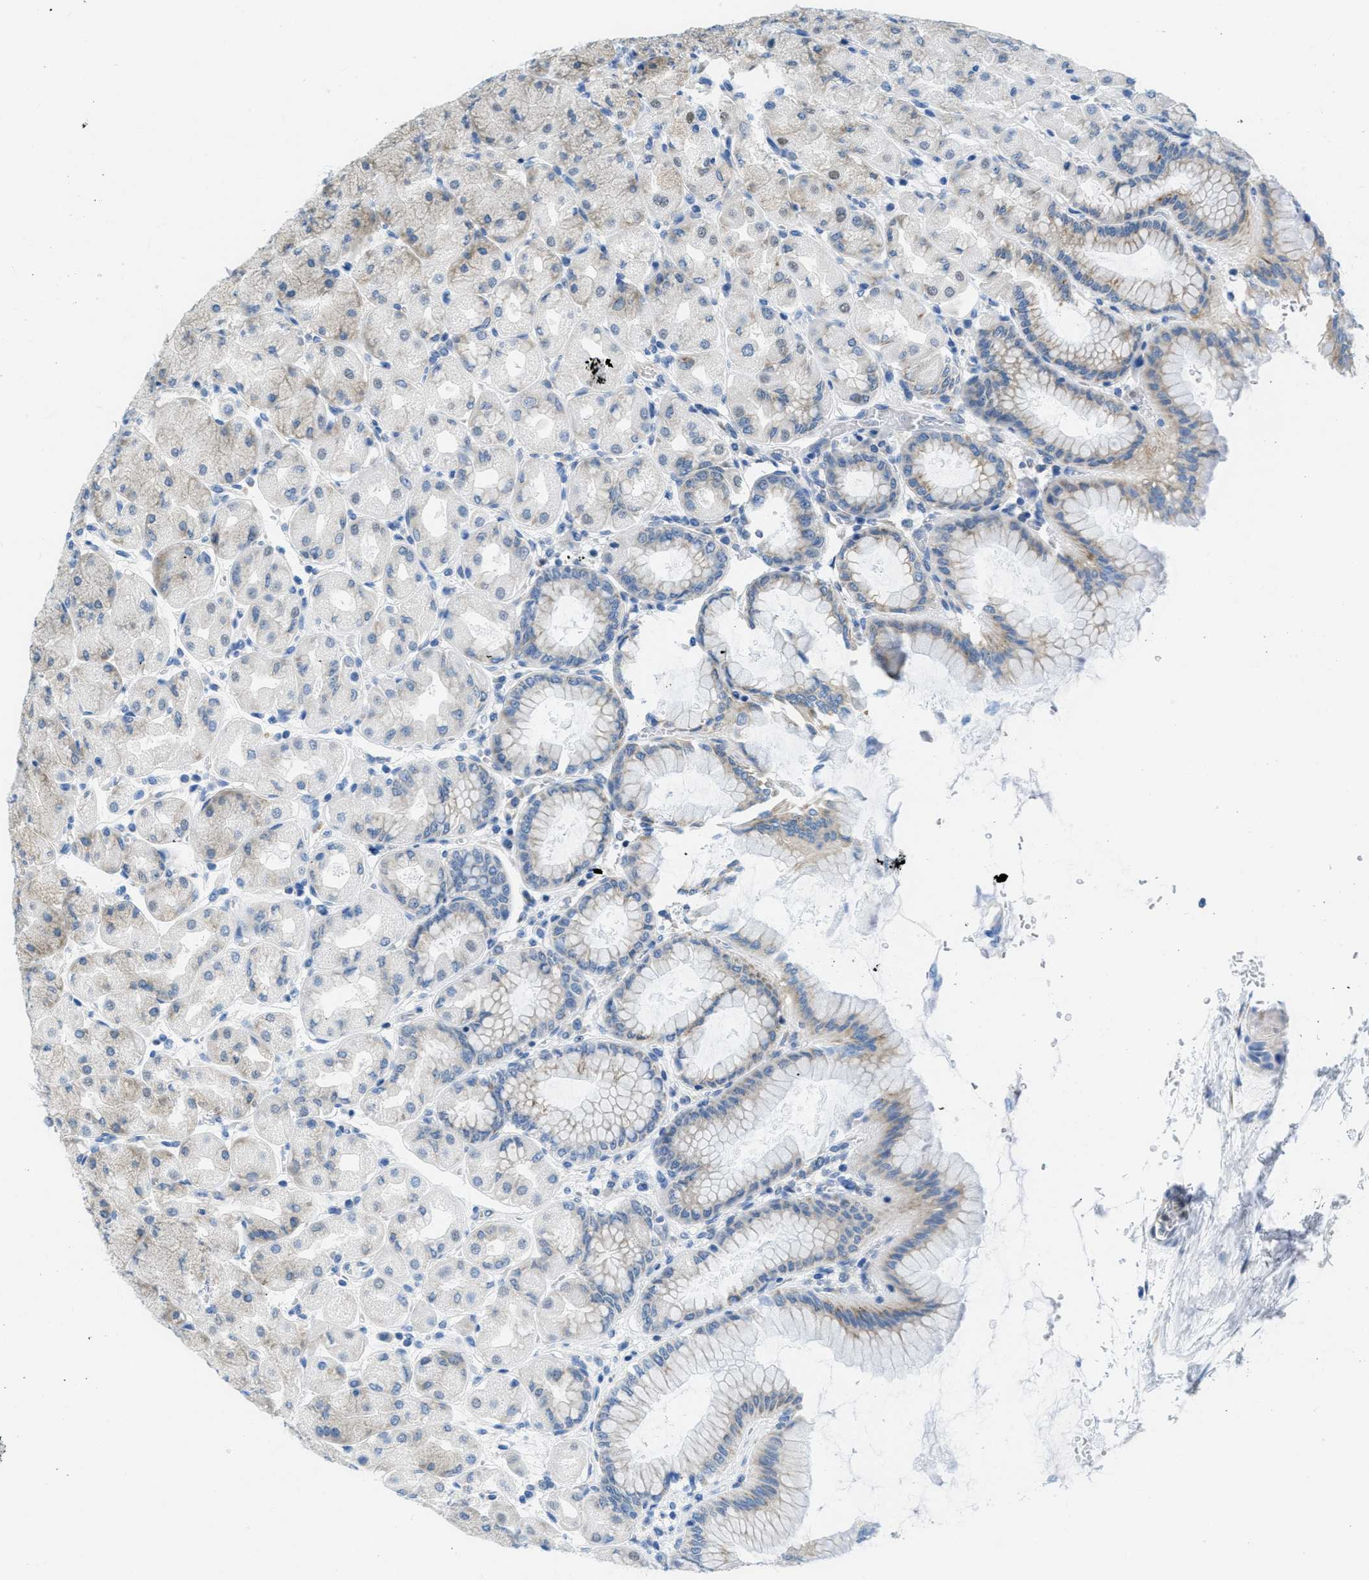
{"staining": {"intensity": "weak", "quantity": "25%-75%", "location": "cytoplasmic/membranous"}, "tissue": "stomach", "cell_type": "Glandular cells", "image_type": "normal", "snomed": [{"axis": "morphology", "description": "Normal tissue, NOS"}, {"axis": "topography", "description": "Stomach, upper"}], "caption": "High-magnification brightfield microscopy of normal stomach stained with DAB (brown) and counterstained with hematoxylin (blue). glandular cells exhibit weak cytoplasmic/membranous positivity is appreciated in approximately25%-75% of cells.", "gene": "PTDSS1", "patient": {"sex": "female", "age": 56}}